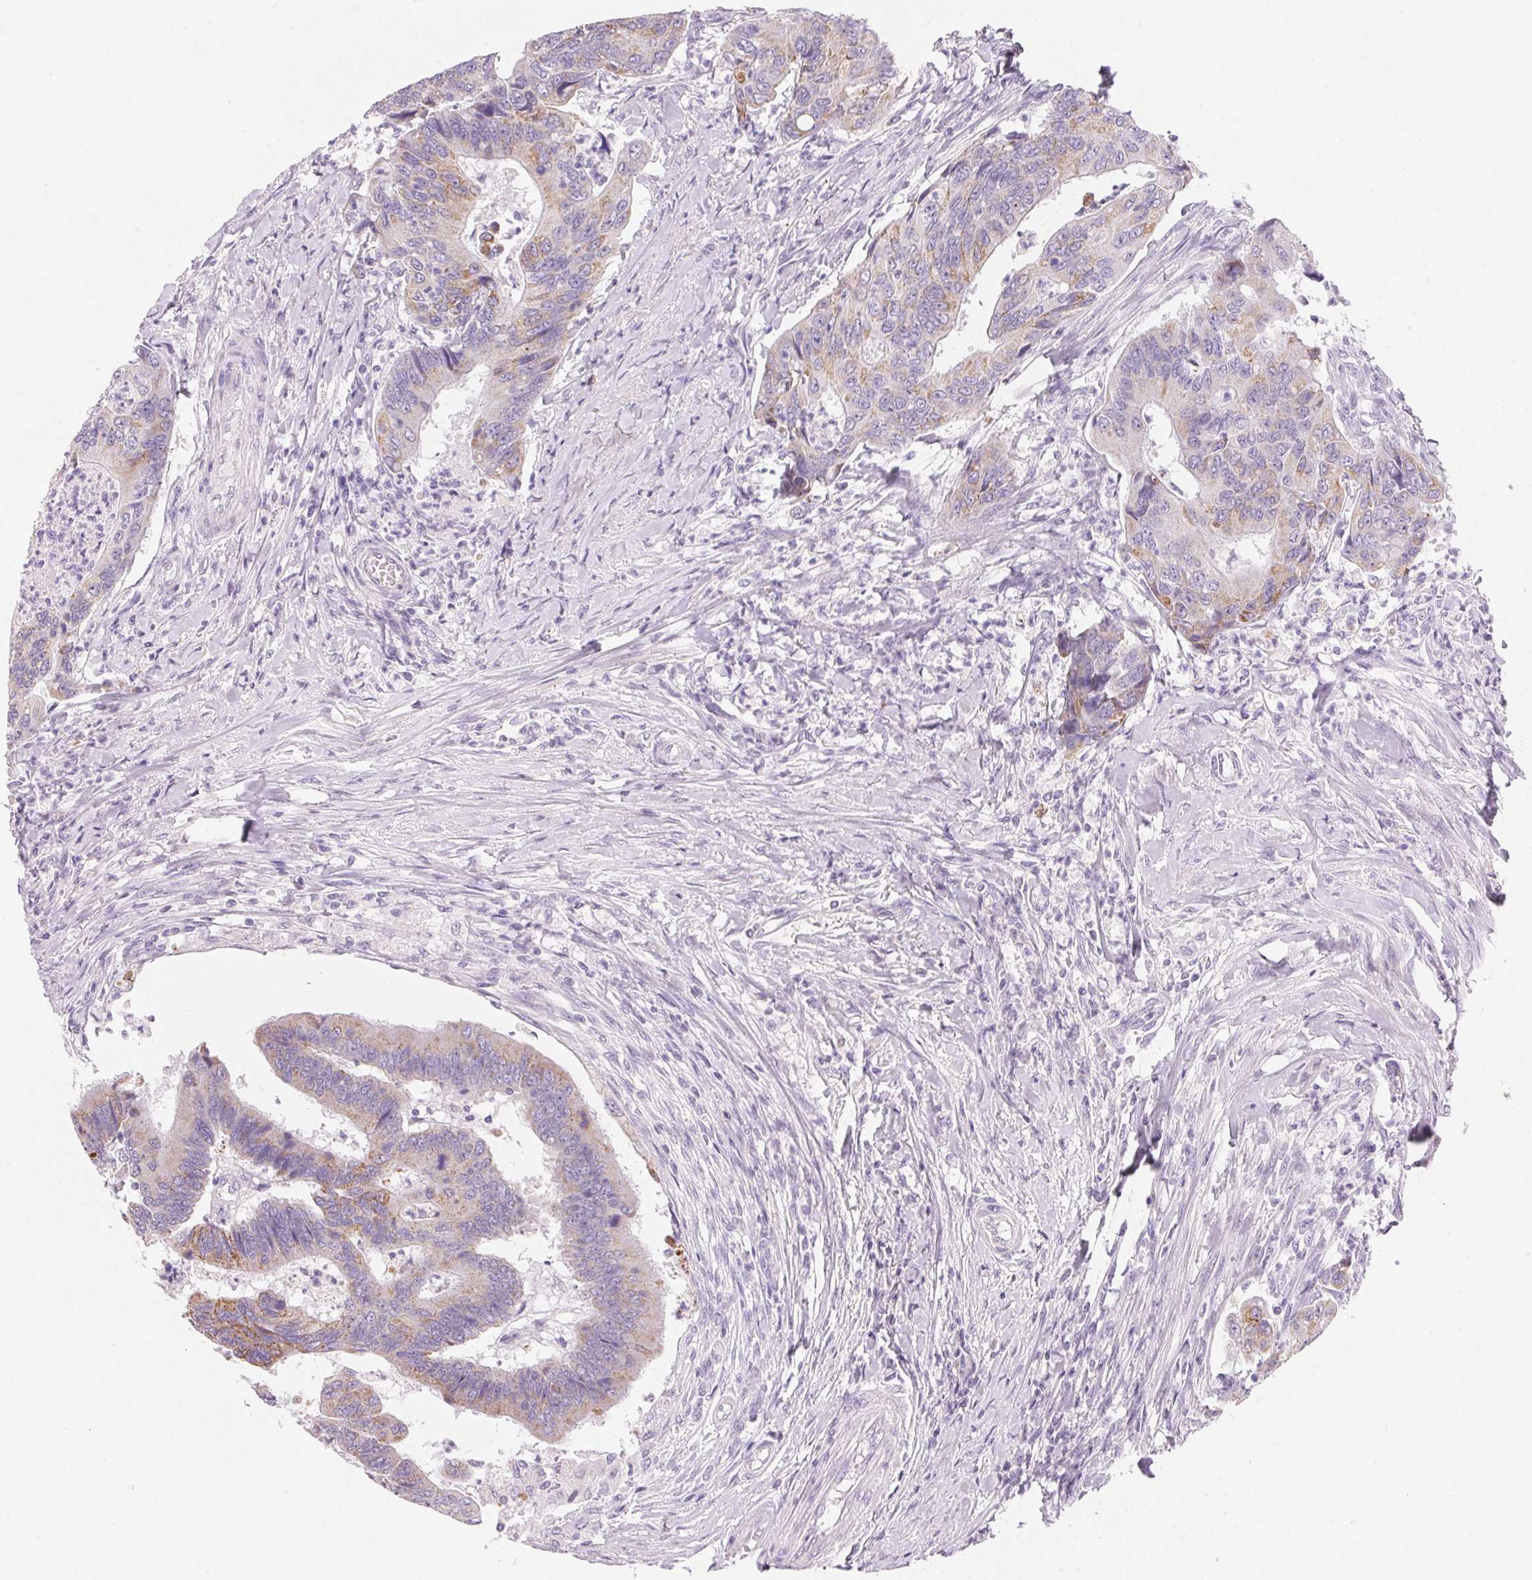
{"staining": {"intensity": "moderate", "quantity": "25%-75%", "location": "cytoplasmic/membranous"}, "tissue": "colorectal cancer", "cell_type": "Tumor cells", "image_type": "cancer", "snomed": [{"axis": "morphology", "description": "Adenocarcinoma, NOS"}, {"axis": "topography", "description": "Colon"}], "caption": "Colorectal cancer stained with a protein marker shows moderate staining in tumor cells.", "gene": "CYP11B1", "patient": {"sex": "female", "age": 67}}